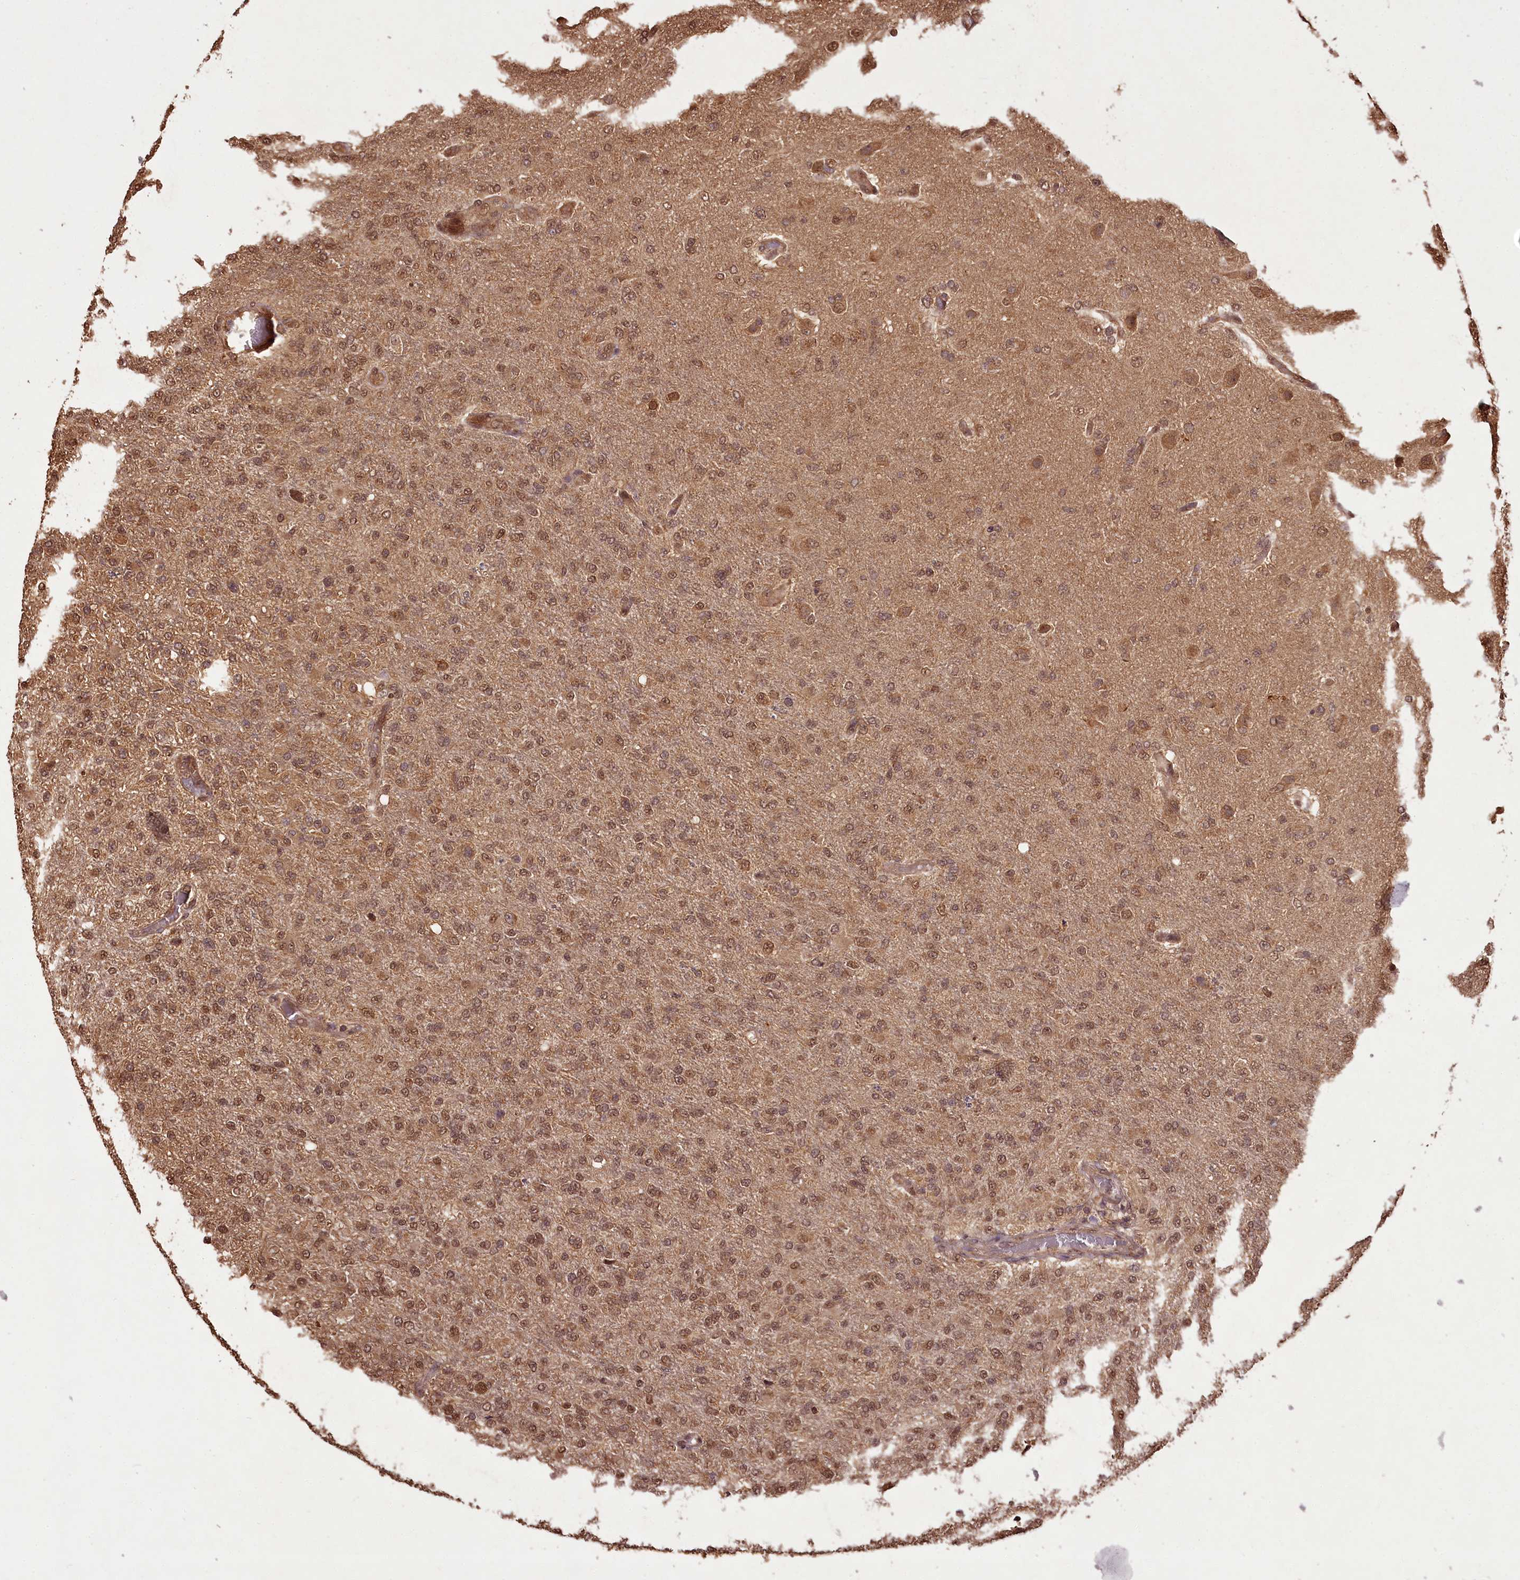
{"staining": {"intensity": "moderate", "quantity": ">75%", "location": "cytoplasmic/membranous,nuclear"}, "tissue": "glioma", "cell_type": "Tumor cells", "image_type": "cancer", "snomed": [{"axis": "morphology", "description": "Glioma, malignant, High grade"}, {"axis": "topography", "description": "Brain"}], "caption": "Human malignant high-grade glioma stained with a protein marker displays moderate staining in tumor cells.", "gene": "NPRL2", "patient": {"sex": "female", "age": 74}}